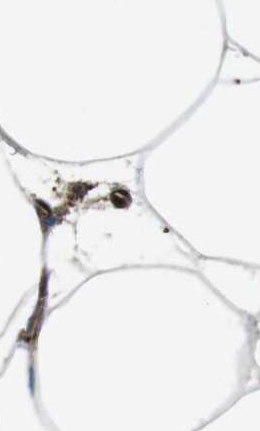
{"staining": {"intensity": "negative", "quantity": "none", "location": "none"}, "tissue": "adipose tissue", "cell_type": "Adipocytes", "image_type": "normal", "snomed": [{"axis": "morphology", "description": "Normal tissue, NOS"}, {"axis": "morphology", "description": "Duct carcinoma"}, {"axis": "topography", "description": "Breast"}, {"axis": "topography", "description": "Adipose tissue"}], "caption": "Protein analysis of unremarkable adipose tissue exhibits no significant positivity in adipocytes. (DAB immunohistochemistry (IHC) visualized using brightfield microscopy, high magnification).", "gene": "MFAP3", "patient": {"sex": "female", "age": 37}}